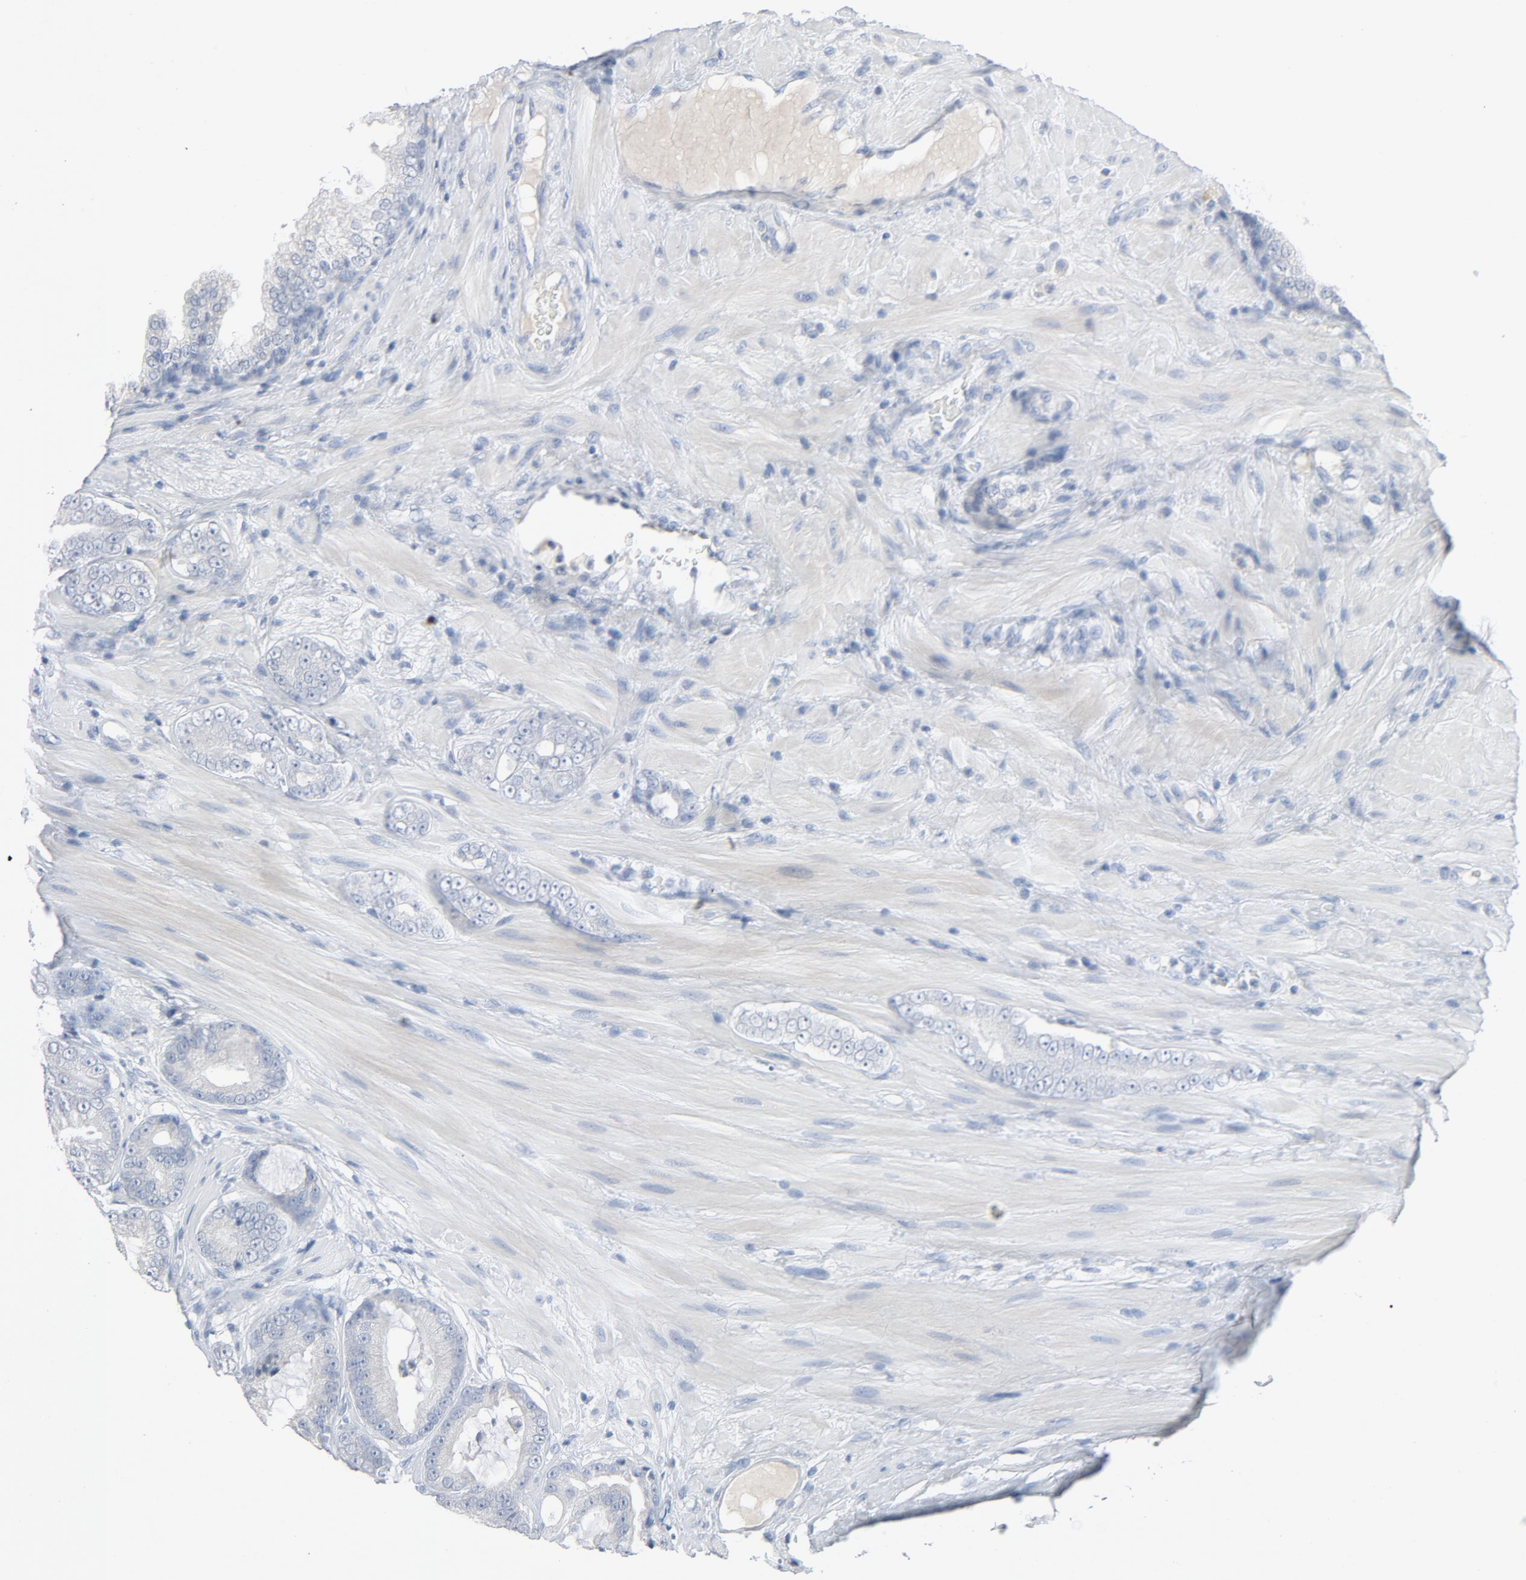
{"staining": {"intensity": "negative", "quantity": "none", "location": "none"}, "tissue": "prostate cancer", "cell_type": "Tumor cells", "image_type": "cancer", "snomed": [{"axis": "morphology", "description": "Adenocarcinoma, Low grade"}, {"axis": "topography", "description": "Prostate"}], "caption": "The image exhibits no staining of tumor cells in prostate low-grade adenocarcinoma.", "gene": "ZCCHC13", "patient": {"sex": "male", "age": 58}}